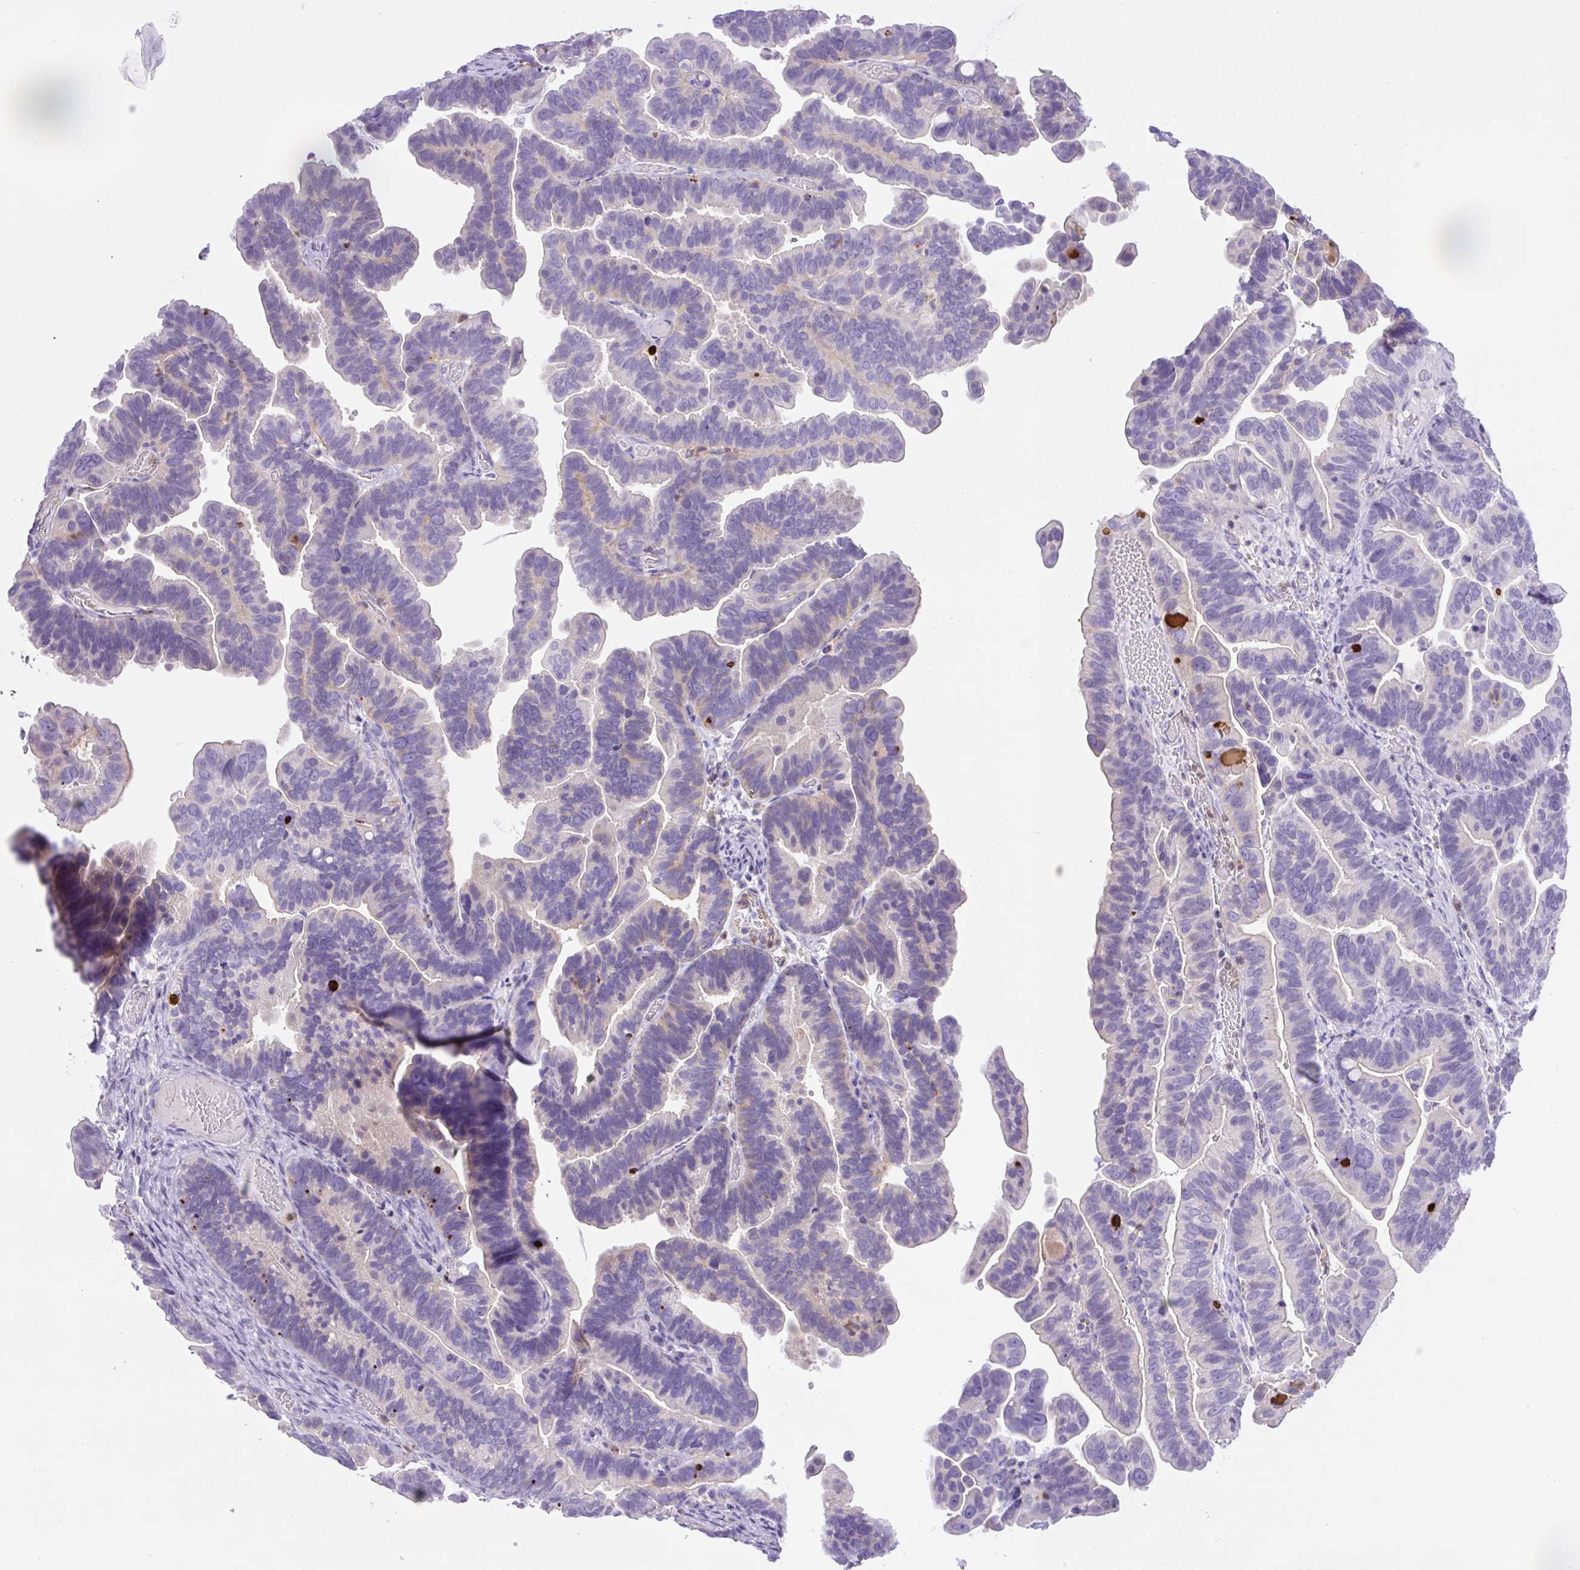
{"staining": {"intensity": "negative", "quantity": "none", "location": "none"}, "tissue": "ovarian cancer", "cell_type": "Tumor cells", "image_type": "cancer", "snomed": [{"axis": "morphology", "description": "Cystadenocarcinoma, serous, NOS"}, {"axis": "topography", "description": "Ovary"}], "caption": "Ovarian cancer was stained to show a protein in brown. There is no significant positivity in tumor cells. Brightfield microscopy of immunohistochemistry (IHC) stained with DAB (brown) and hematoxylin (blue), captured at high magnification.", "gene": "PIP5KL1", "patient": {"sex": "female", "age": 56}}